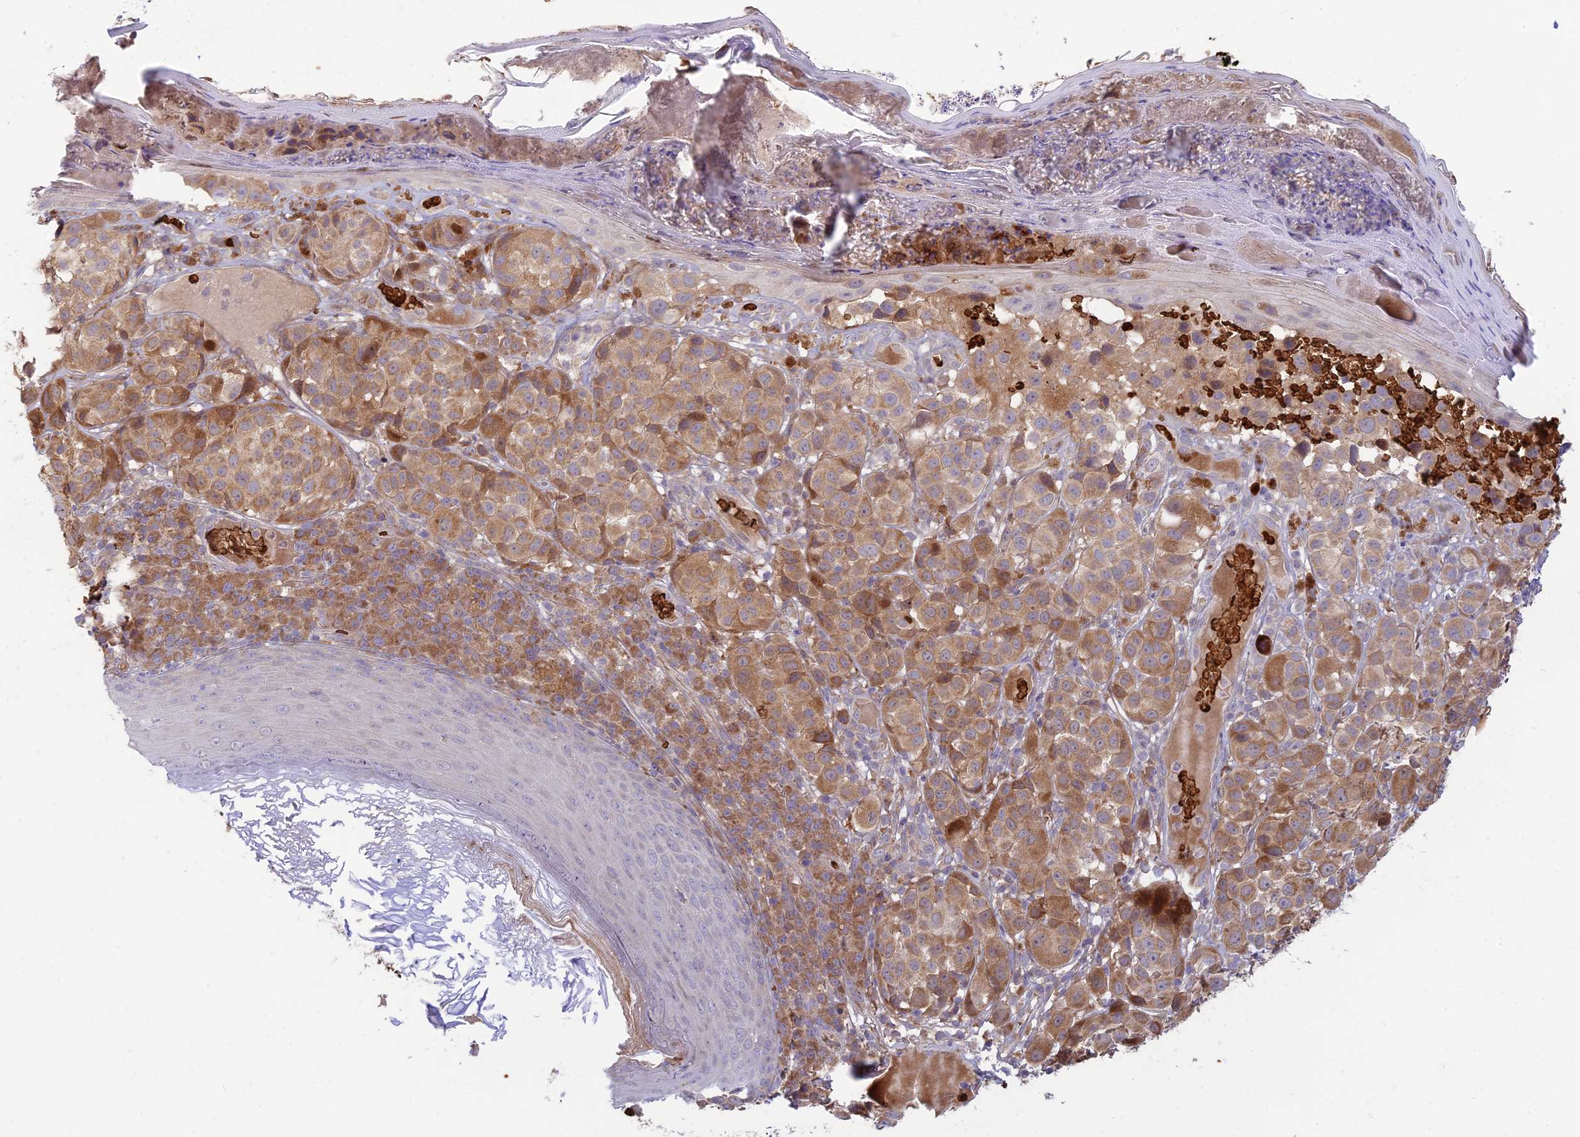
{"staining": {"intensity": "moderate", "quantity": ">75%", "location": "cytoplasmic/membranous"}, "tissue": "melanoma", "cell_type": "Tumor cells", "image_type": "cancer", "snomed": [{"axis": "morphology", "description": "Malignant melanoma, NOS"}, {"axis": "topography", "description": "Skin"}], "caption": "Immunohistochemistry (IHC) staining of malignant melanoma, which shows medium levels of moderate cytoplasmic/membranous staining in about >75% of tumor cells indicating moderate cytoplasmic/membranous protein staining. The staining was performed using DAB (3,3'-diaminobenzidine) (brown) for protein detection and nuclei were counterstained in hematoxylin (blue).", "gene": "UFSP2", "patient": {"sex": "male", "age": 38}}